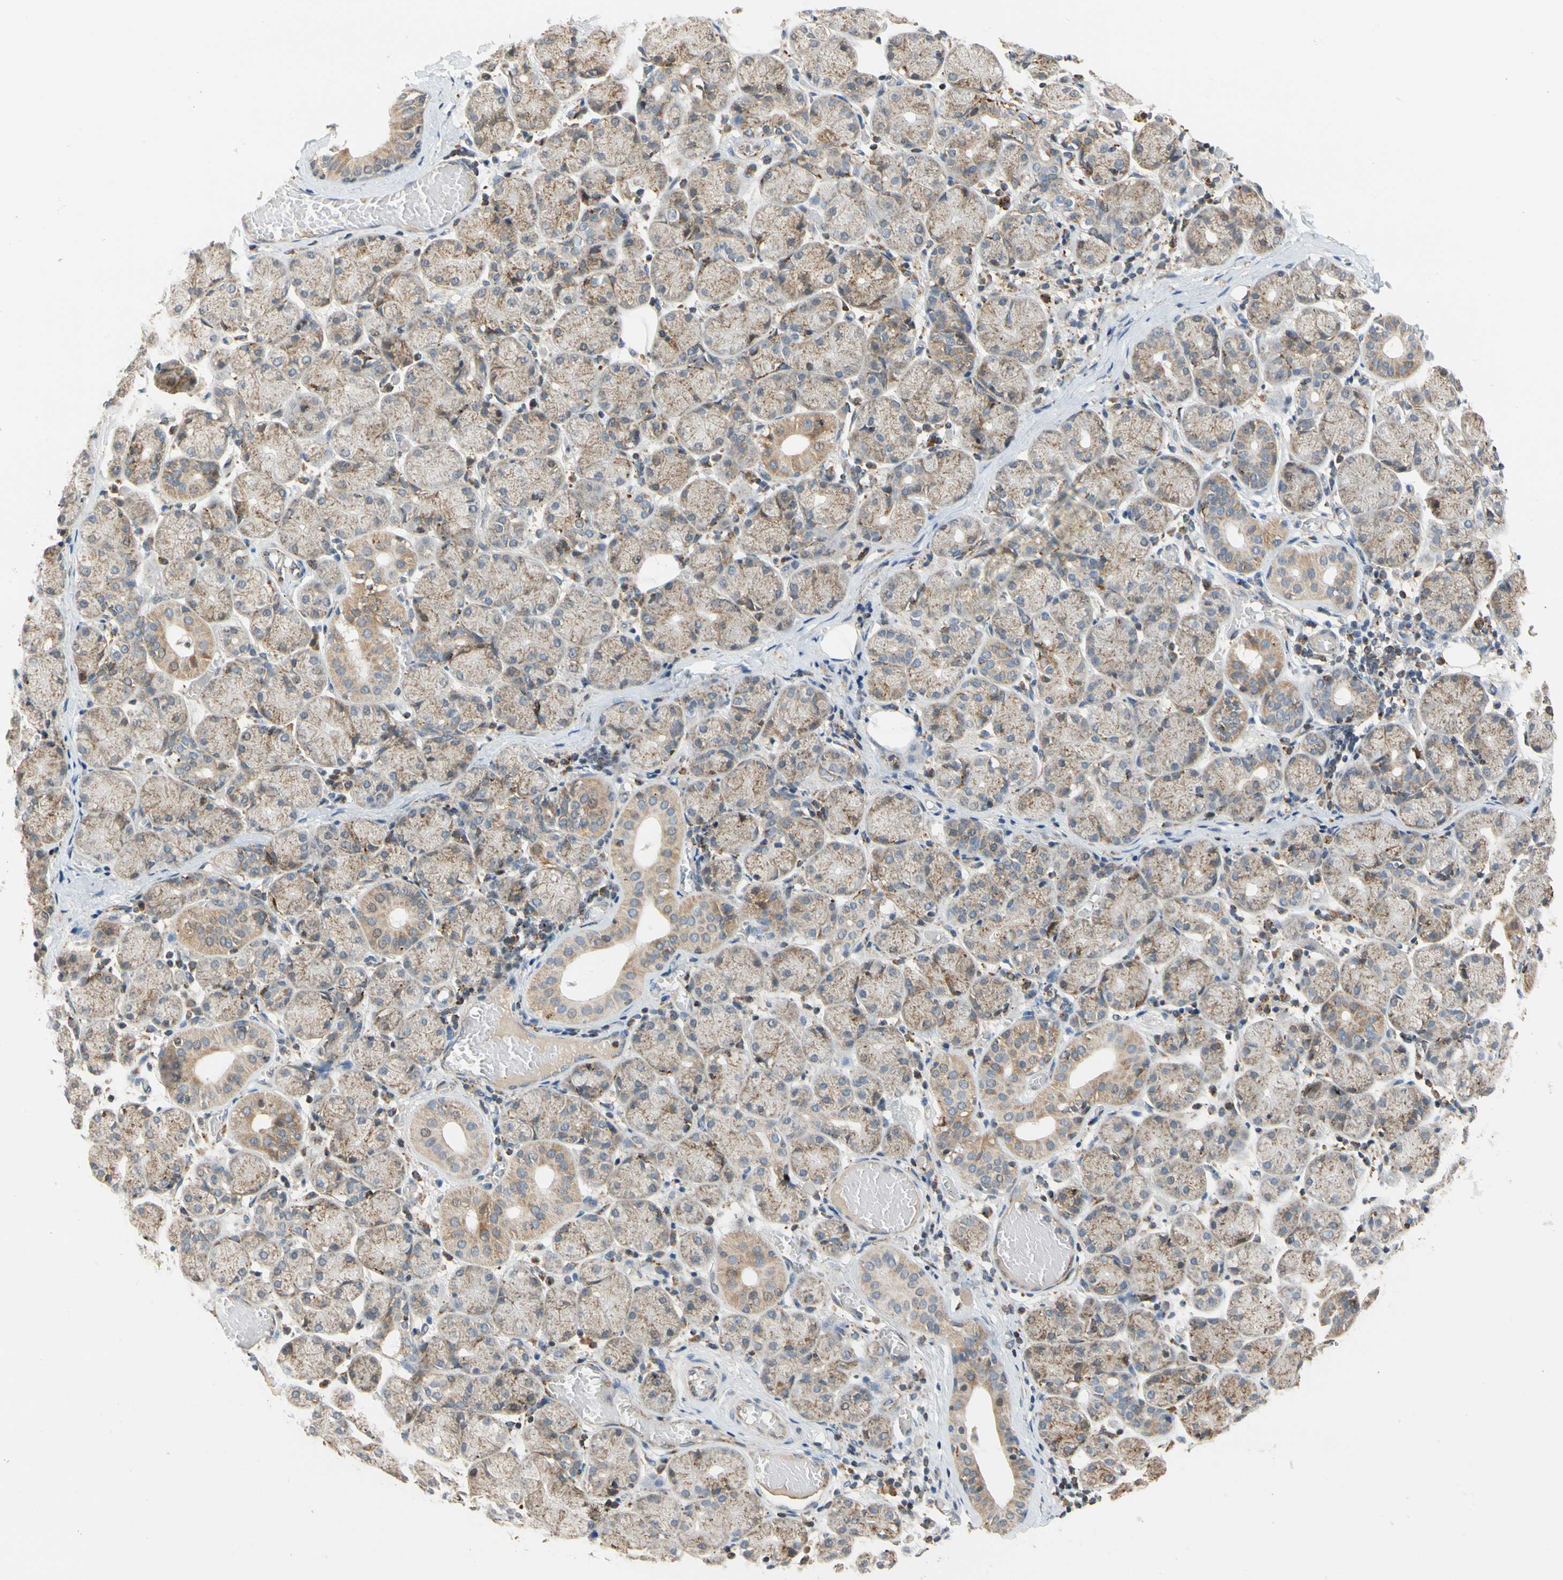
{"staining": {"intensity": "weak", "quantity": "25%-75%", "location": "cytoplasmic/membranous"}, "tissue": "salivary gland", "cell_type": "Glandular cells", "image_type": "normal", "snomed": [{"axis": "morphology", "description": "Normal tissue, NOS"}, {"axis": "topography", "description": "Salivary gland"}], "caption": "Protein staining displays weak cytoplasmic/membranous expression in approximately 25%-75% of glandular cells in benign salivary gland.", "gene": "SFXN3", "patient": {"sex": "female", "age": 24}}